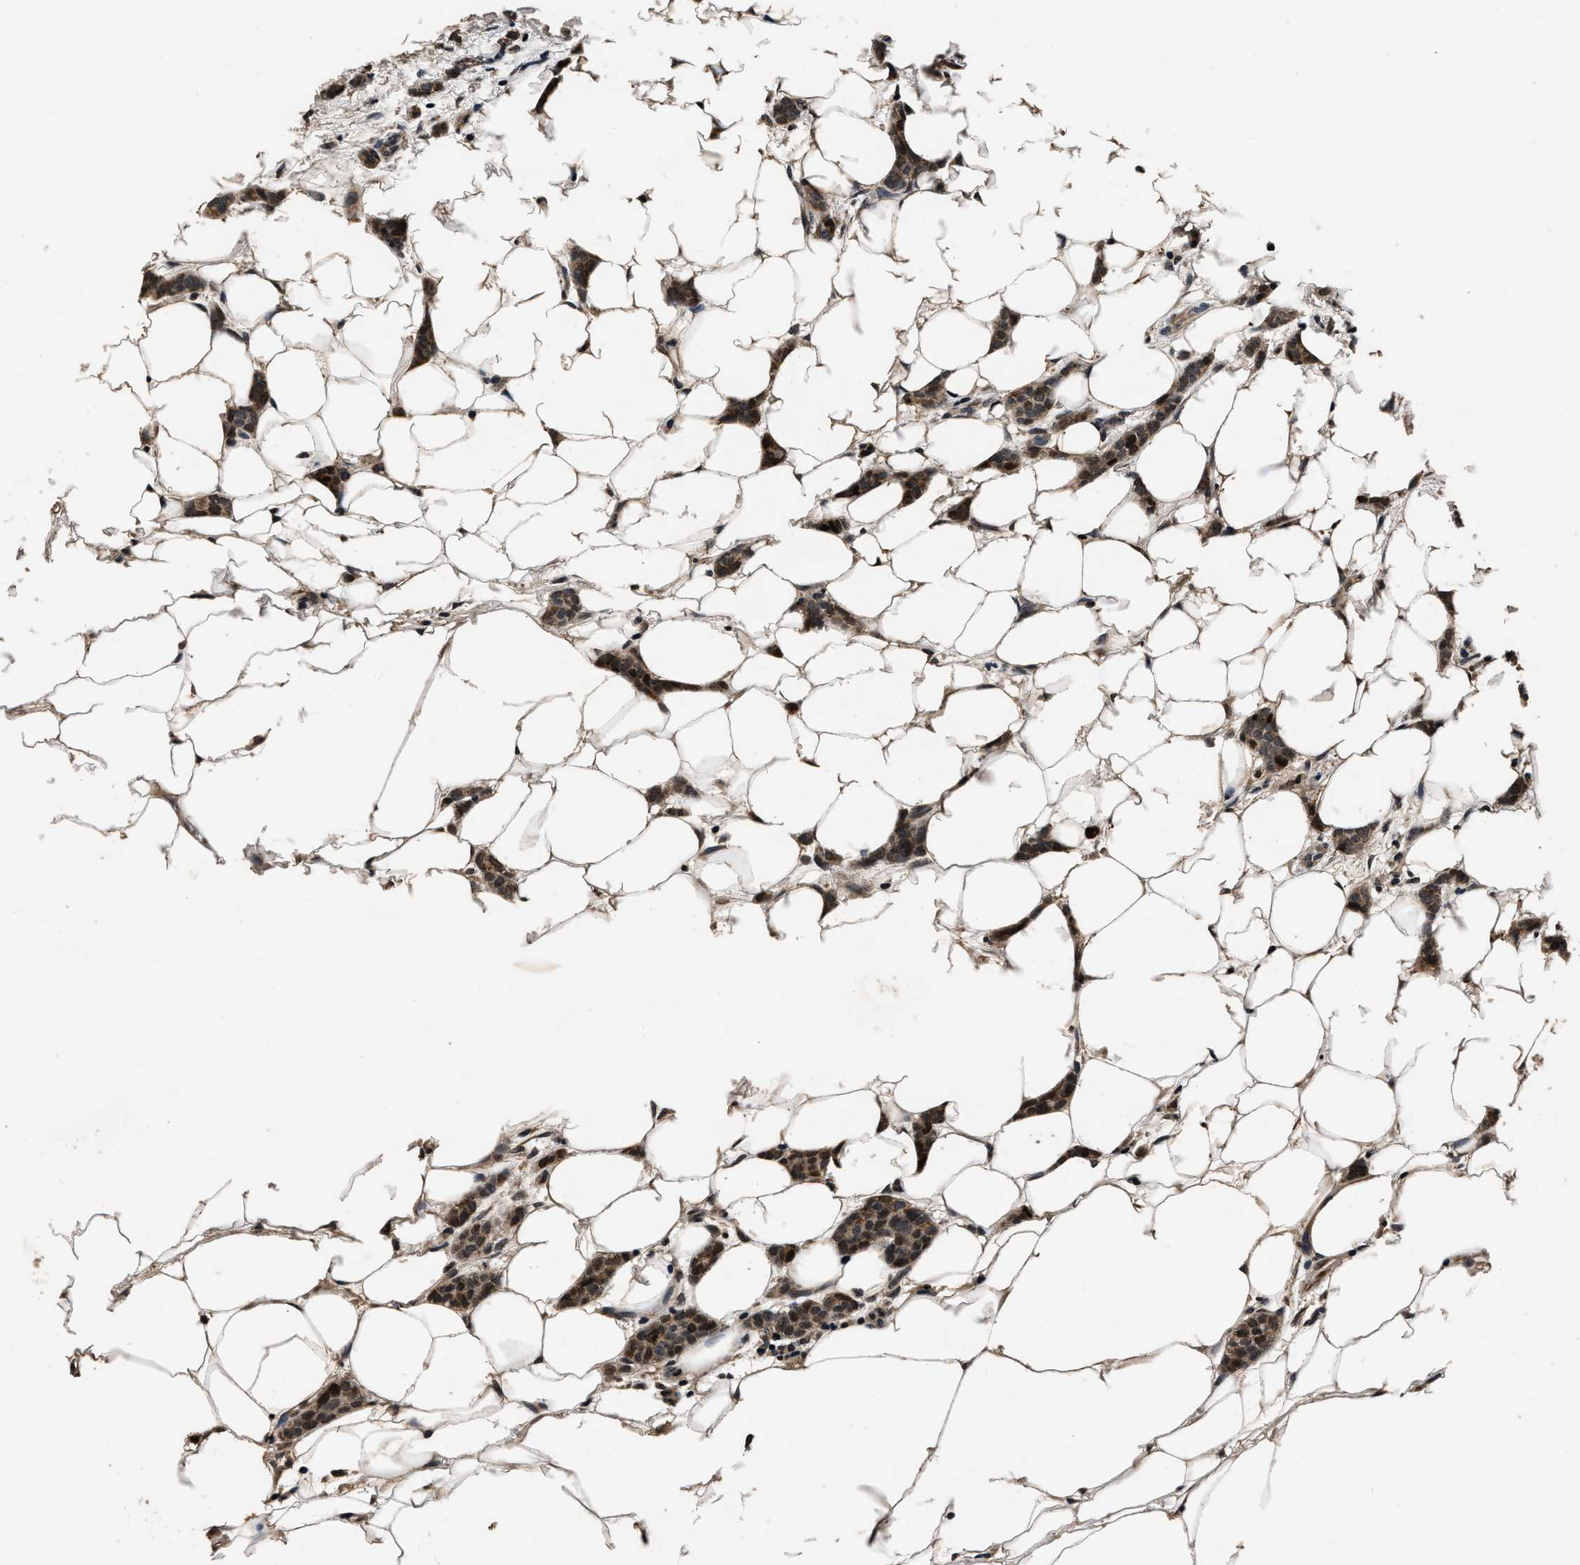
{"staining": {"intensity": "moderate", "quantity": ">75%", "location": "cytoplasmic/membranous,nuclear"}, "tissue": "breast cancer", "cell_type": "Tumor cells", "image_type": "cancer", "snomed": [{"axis": "morphology", "description": "Lobular carcinoma"}, {"axis": "topography", "description": "Skin"}, {"axis": "topography", "description": "Breast"}], "caption": "Immunohistochemical staining of breast lobular carcinoma reveals moderate cytoplasmic/membranous and nuclear protein positivity in about >75% of tumor cells.", "gene": "CSTF1", "patient": {"sex": "female", "age": 46}}